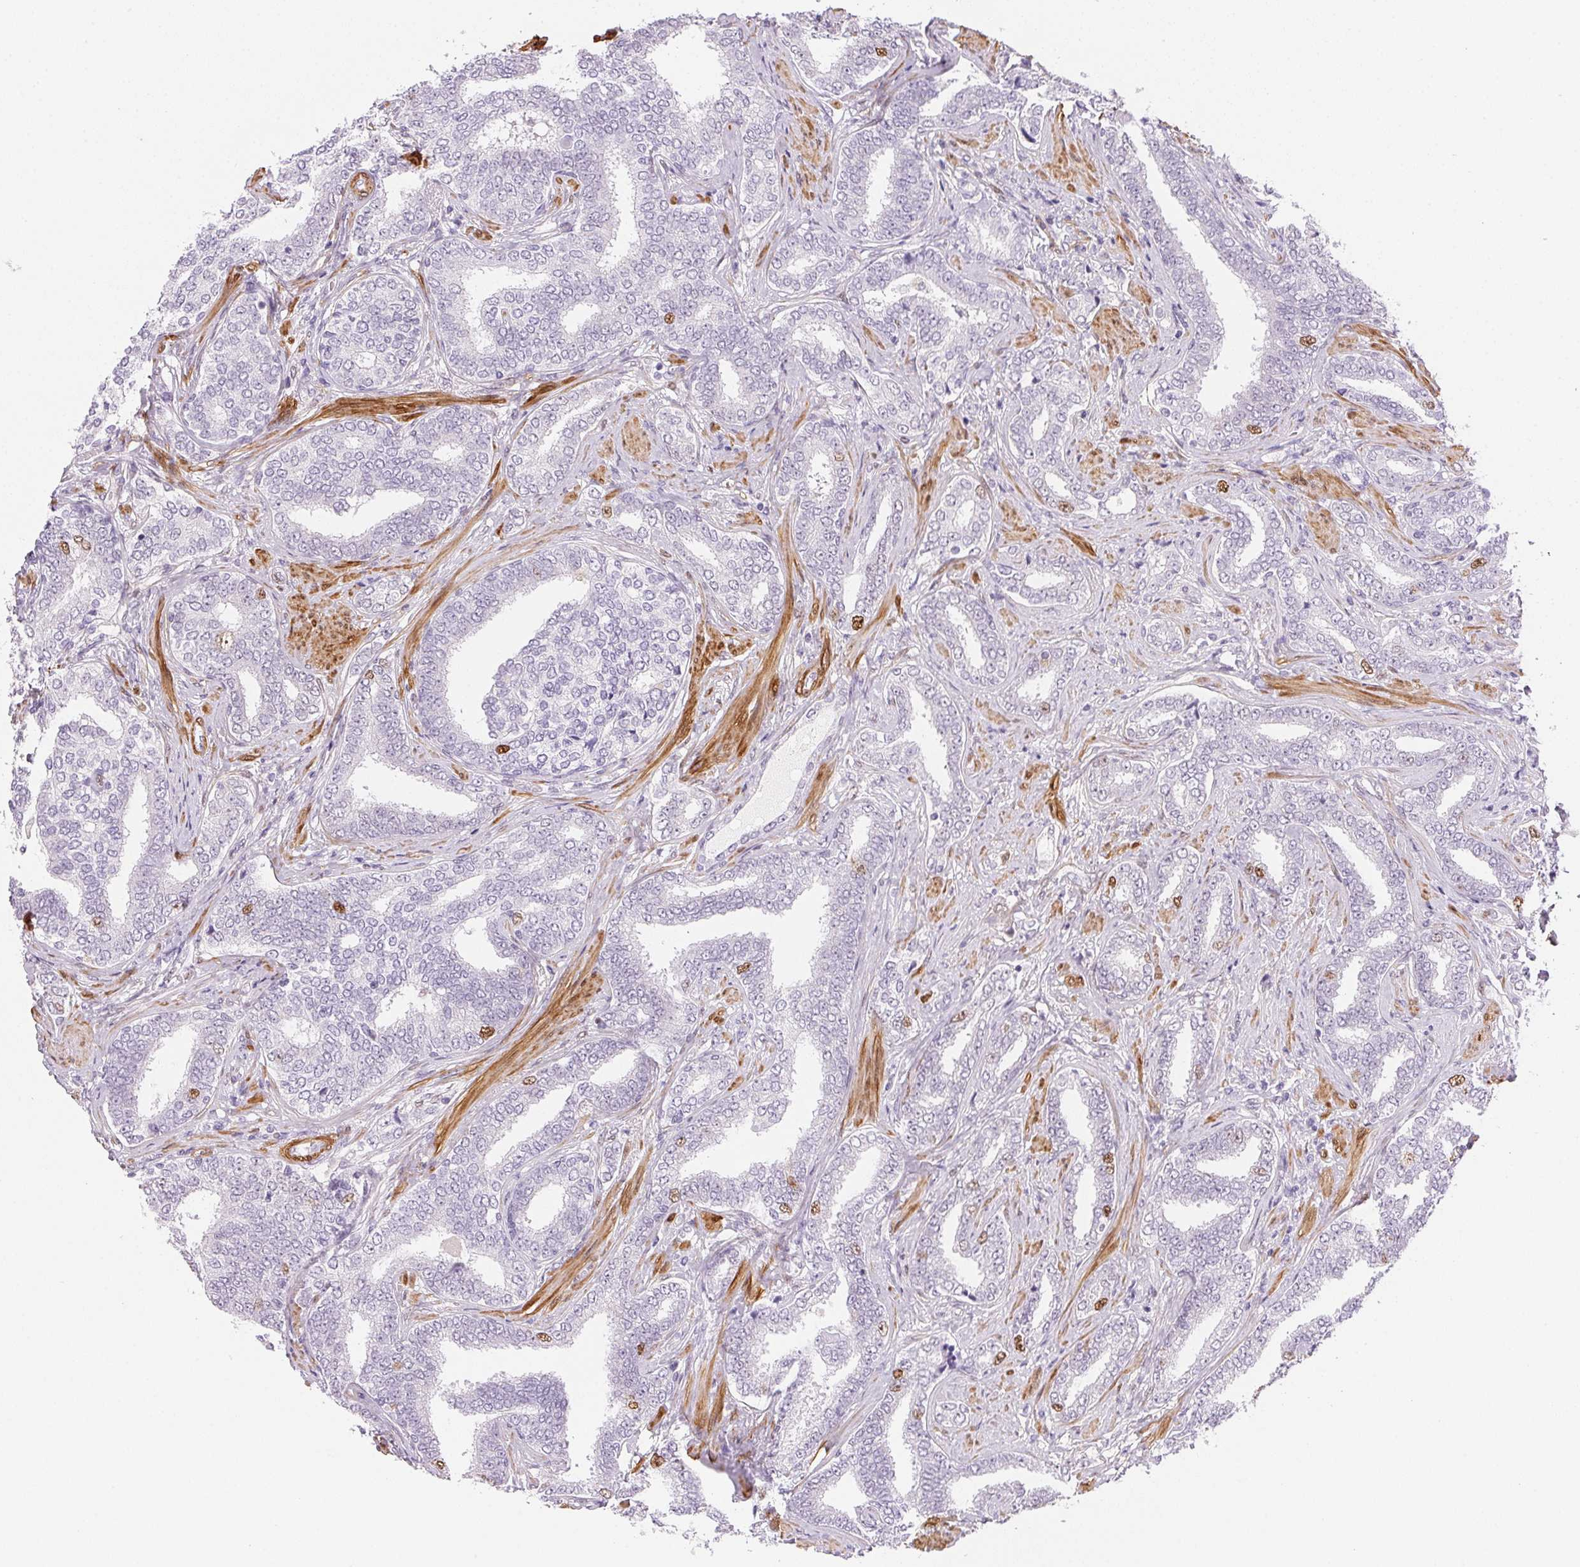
{"staining": {"intensity": "negative", "quantity": "none", "location": "none"}, "tissue": "prostate cancer", "cell_type": "Tumor cells", "image_type": "cancer", "snomed": [{"axis": "morphology", "description": "Adenocarcinoma, High grade"}, {"axis": "topography", "description": "Prostate"}], "caption": "An immunohistochemistry (IHC) image of prostate cancer is shown. There is no staining in tumor cells of prostate cancer. The staining is performed using DAB brown chromogen with nuclei counter-stained in using hematoxylin.", "gene": "SMTN", "patient": {"sex": "male", "age": 72}}